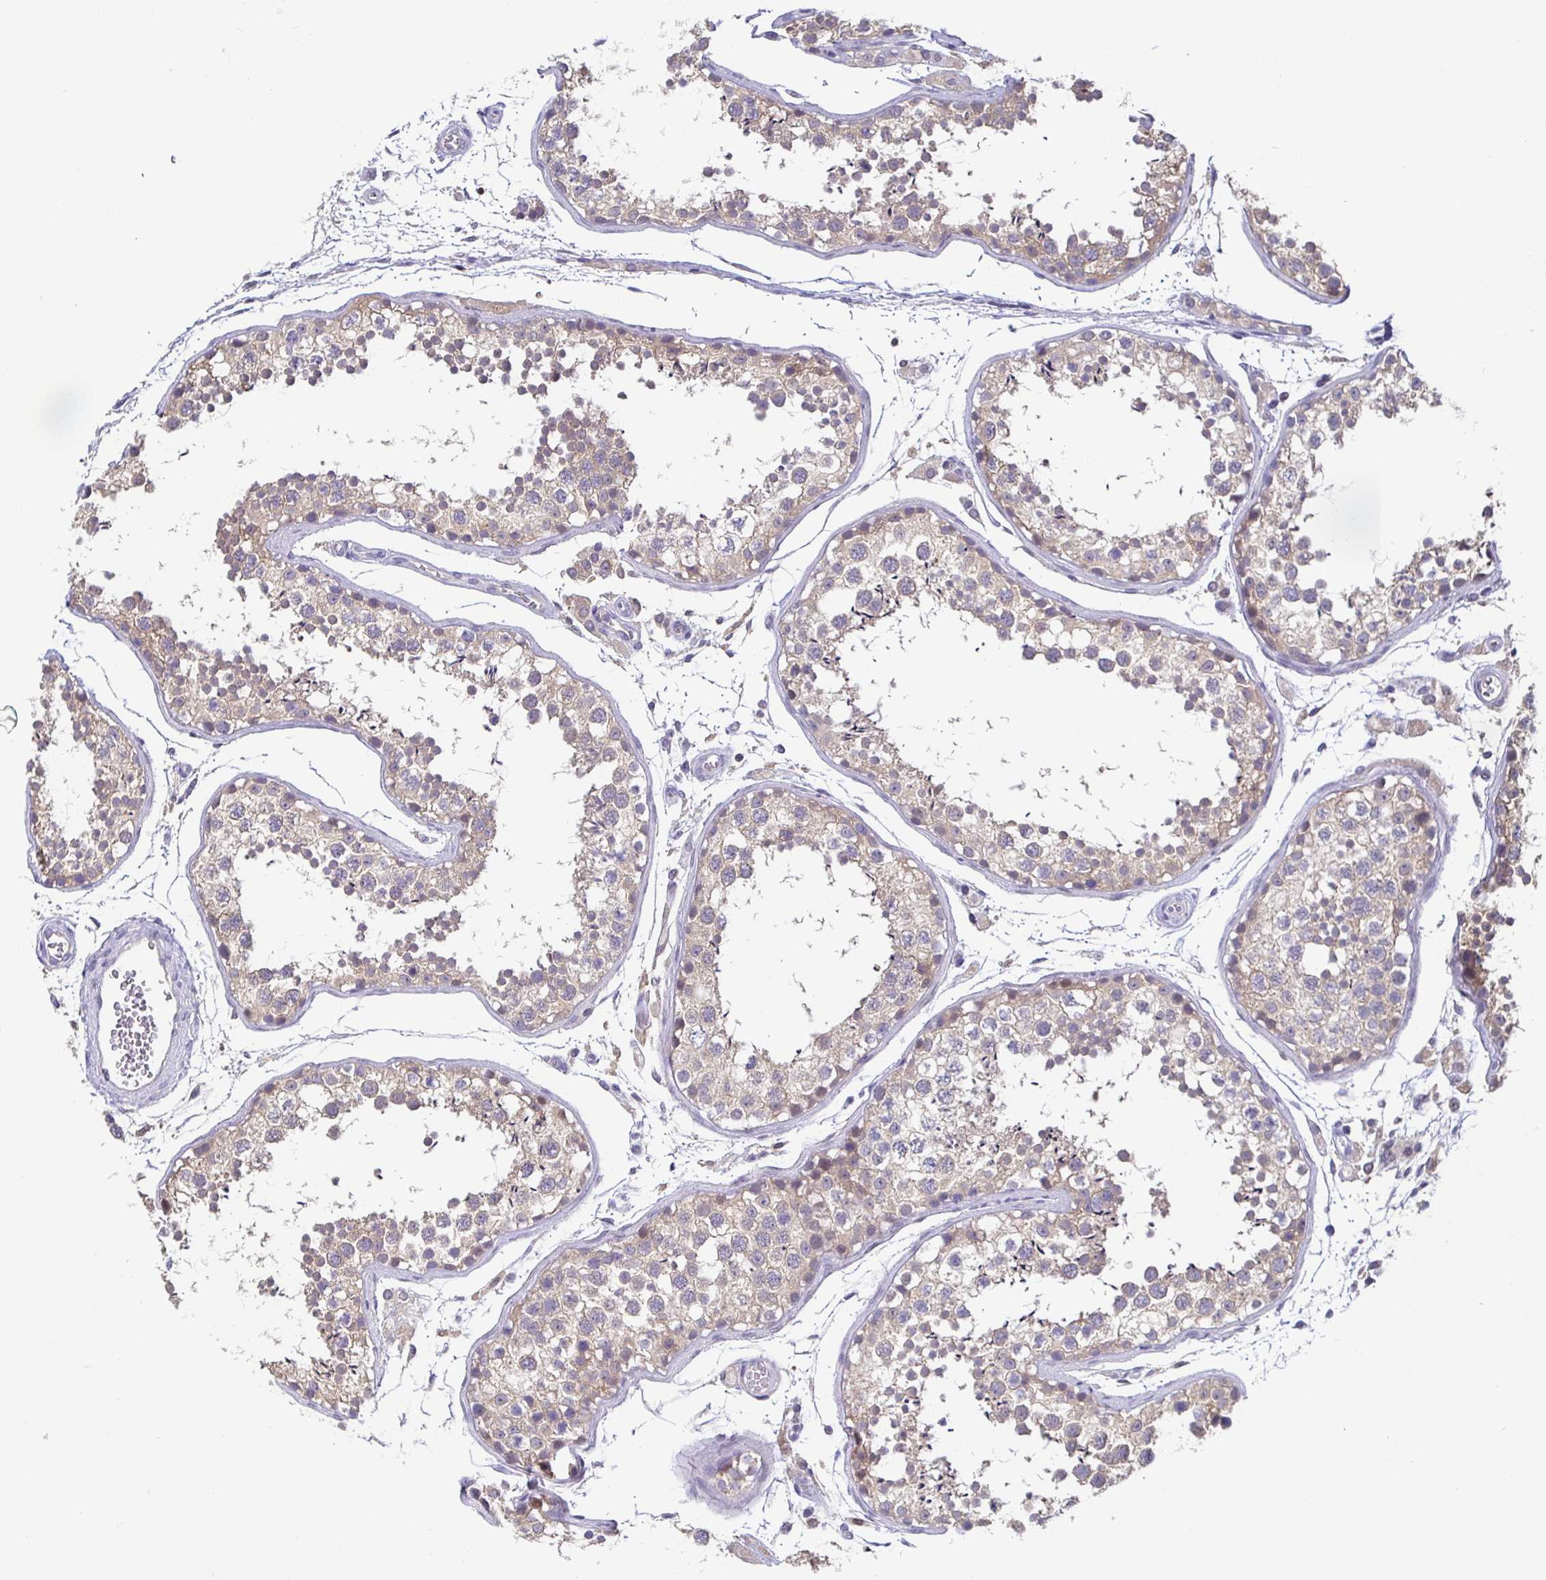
{"staining": {"intensity": "moderate", "quantity": ">75%", "location": "cytoplasmic/membranous"}, "tissue": "testis", "cell_type": "Cells in seminiferous ducts", "image_type": "normal", "snomed": [{"axis": "morphology", "description": "Normal tissue, NOS"}, {"axis": "topography", "description": "Testis"}], "caption": "Brown immunohistochemical staining in unremarkable human testis displays moderate cytoplasmic/membranous staining in approximately >75% of cells in seminiferous ducts. (Brightfield microscopy of DAB IHC at high magnification).", "gene": "SATB1", "patient": {"sex": "male", "age": 29}}